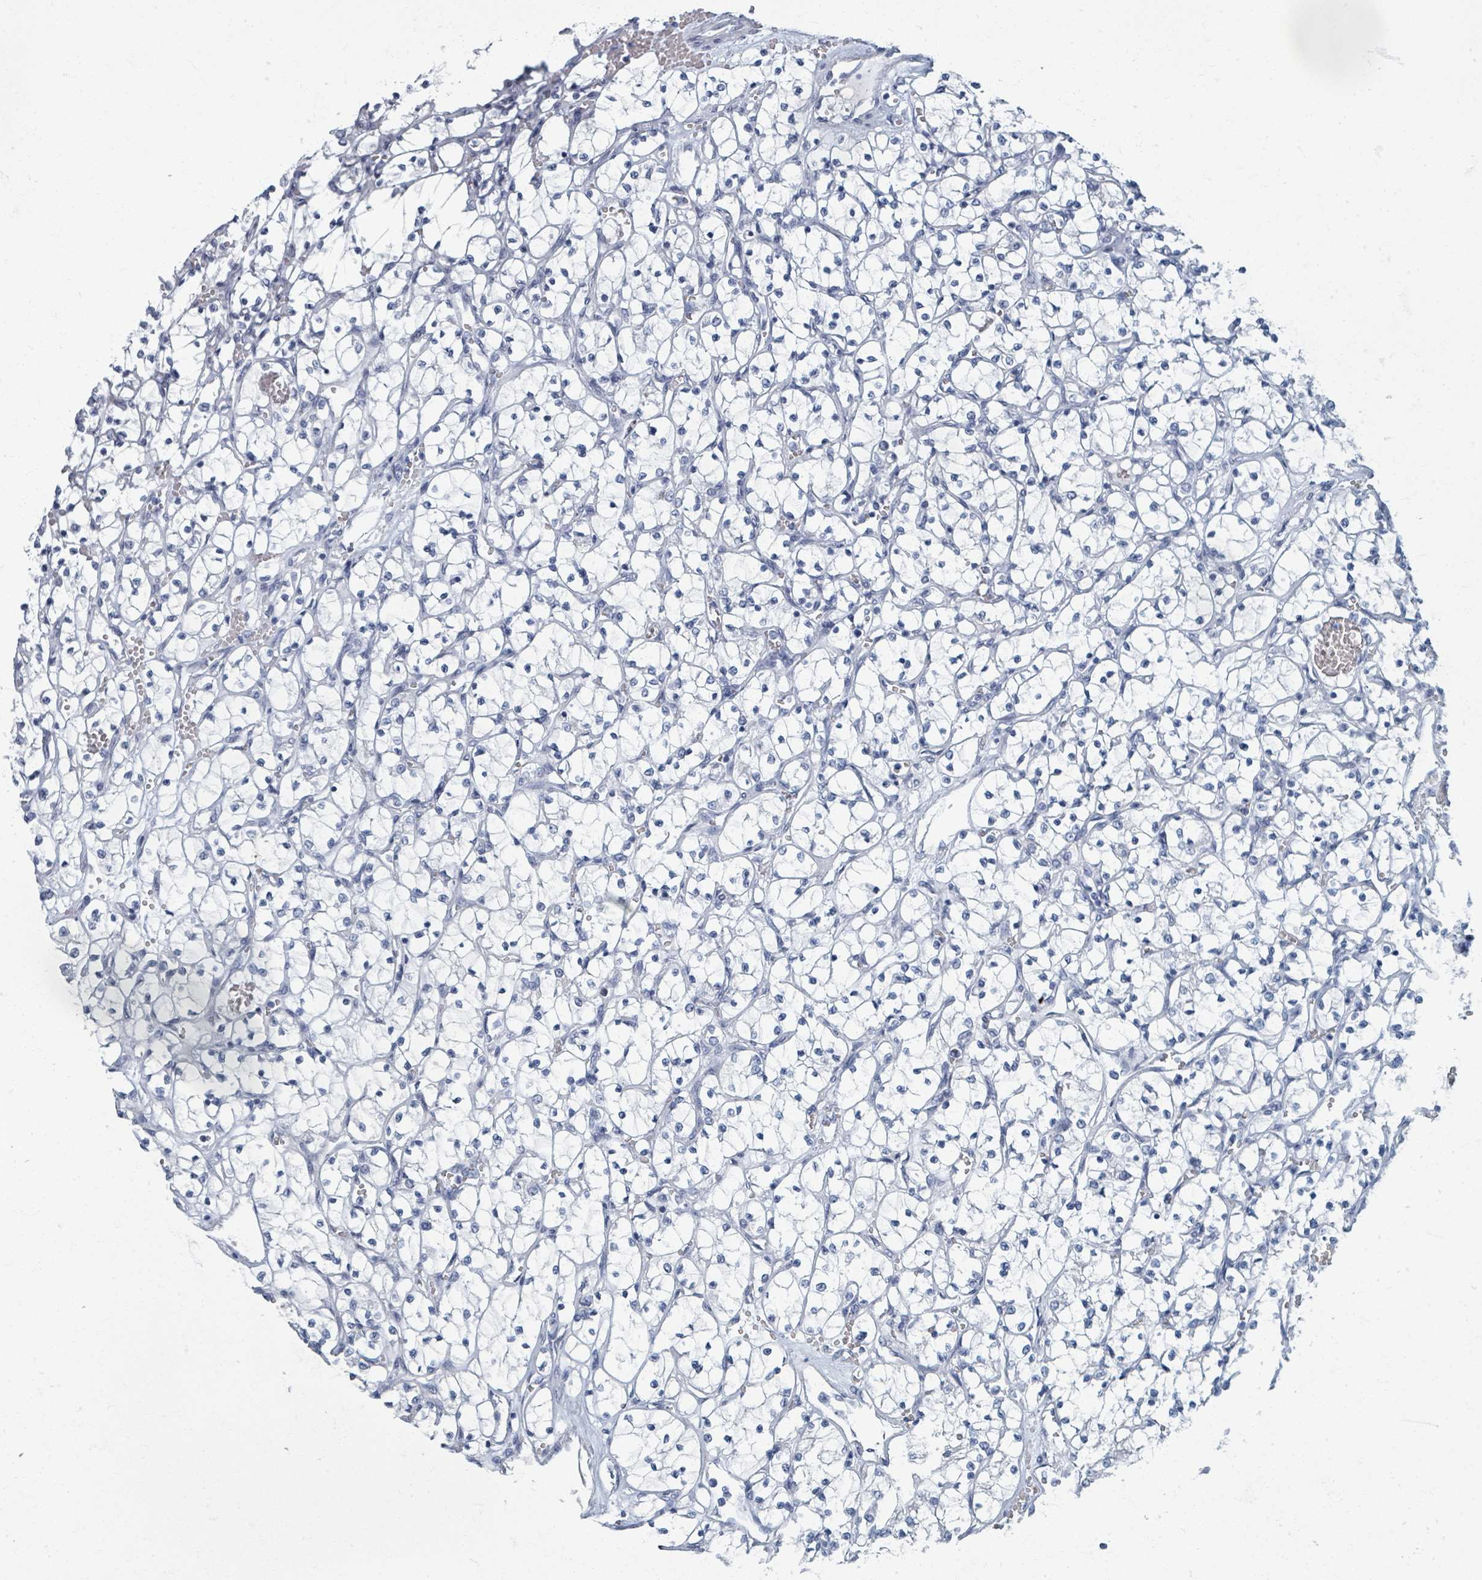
{"staining": {"intensity": "negative", "quantity": "none", "location": "none"}, "tissue": "renal cancer", "cell_type": "Tumor cells", "image_type": "cancer", "snomed": [{"axis": "morphology", "description": "Adenocarcinoma, NOS"}, {"axis": "topography", "description": "Kidney"}], "caption": "Human adenocarcinoma (renal) stained for a protein using immunohistochemistry exhibits no positivity in tumor cells.", "gene": "TAS2R1", "patient": {"sex": "female", "age": 69}}